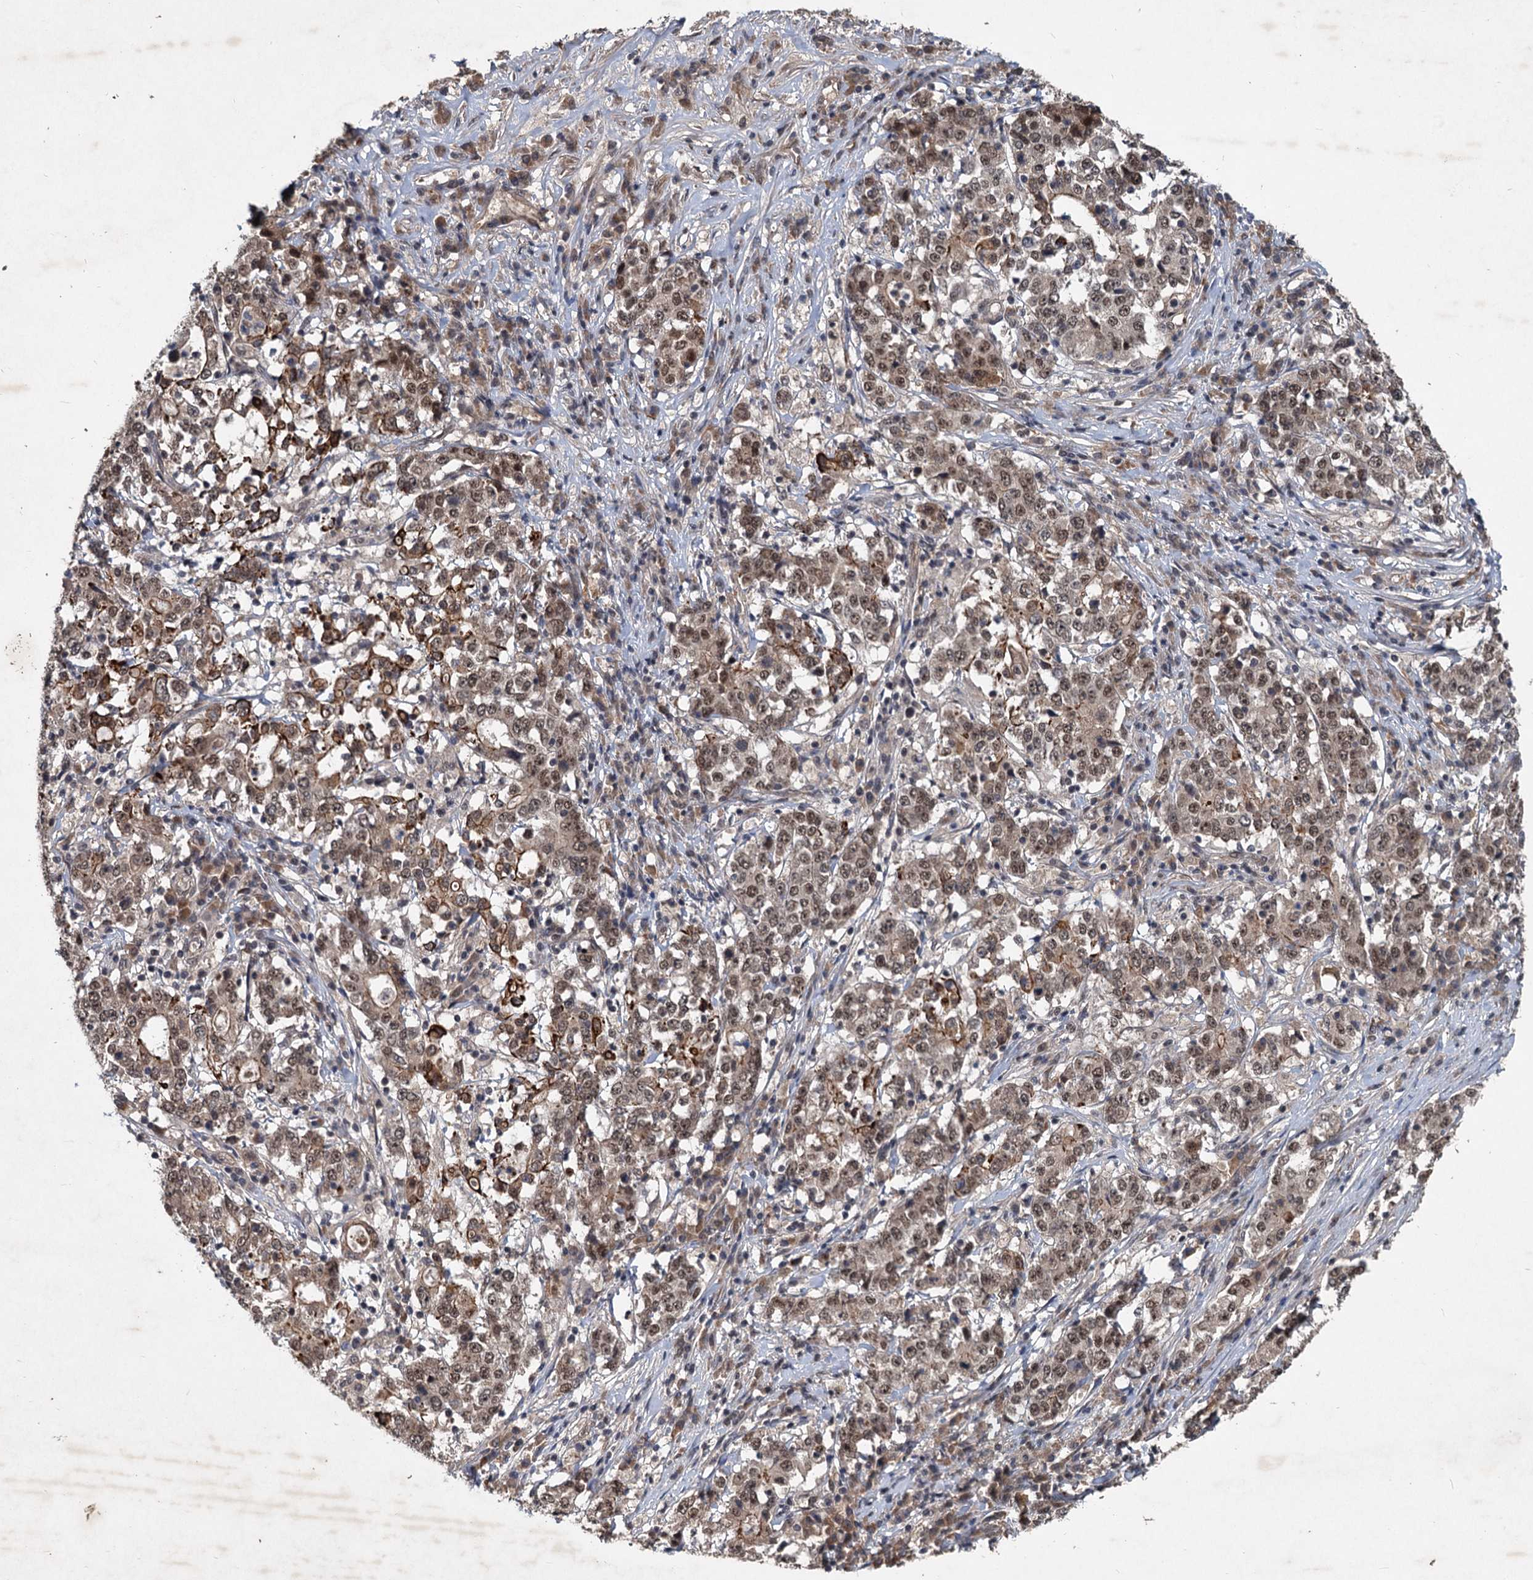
{"staining": {"intensity": "moderate", "quantity": ">75%", "location": "cytoplasmic/membranous,nuclear"}, "tissue": "stomach cancer", "cell_type": "Tumor cells", "image_type": "cancer", "snomed": [{"axis": "morphology", "description": "Adenocarcinoma, NOS"}, {"axis": "topography", "description": "Stomach"}], "caption": "Approximately >75% of tumor cells in human adenocarcinoma (stomach) exhibit moderate cytoplasmic/membranous and nuclear protein positivity as visualized by brown immunohistochemical staining.", "gene": "RITA1", "patient": {"sex": "male", "age": 59}}